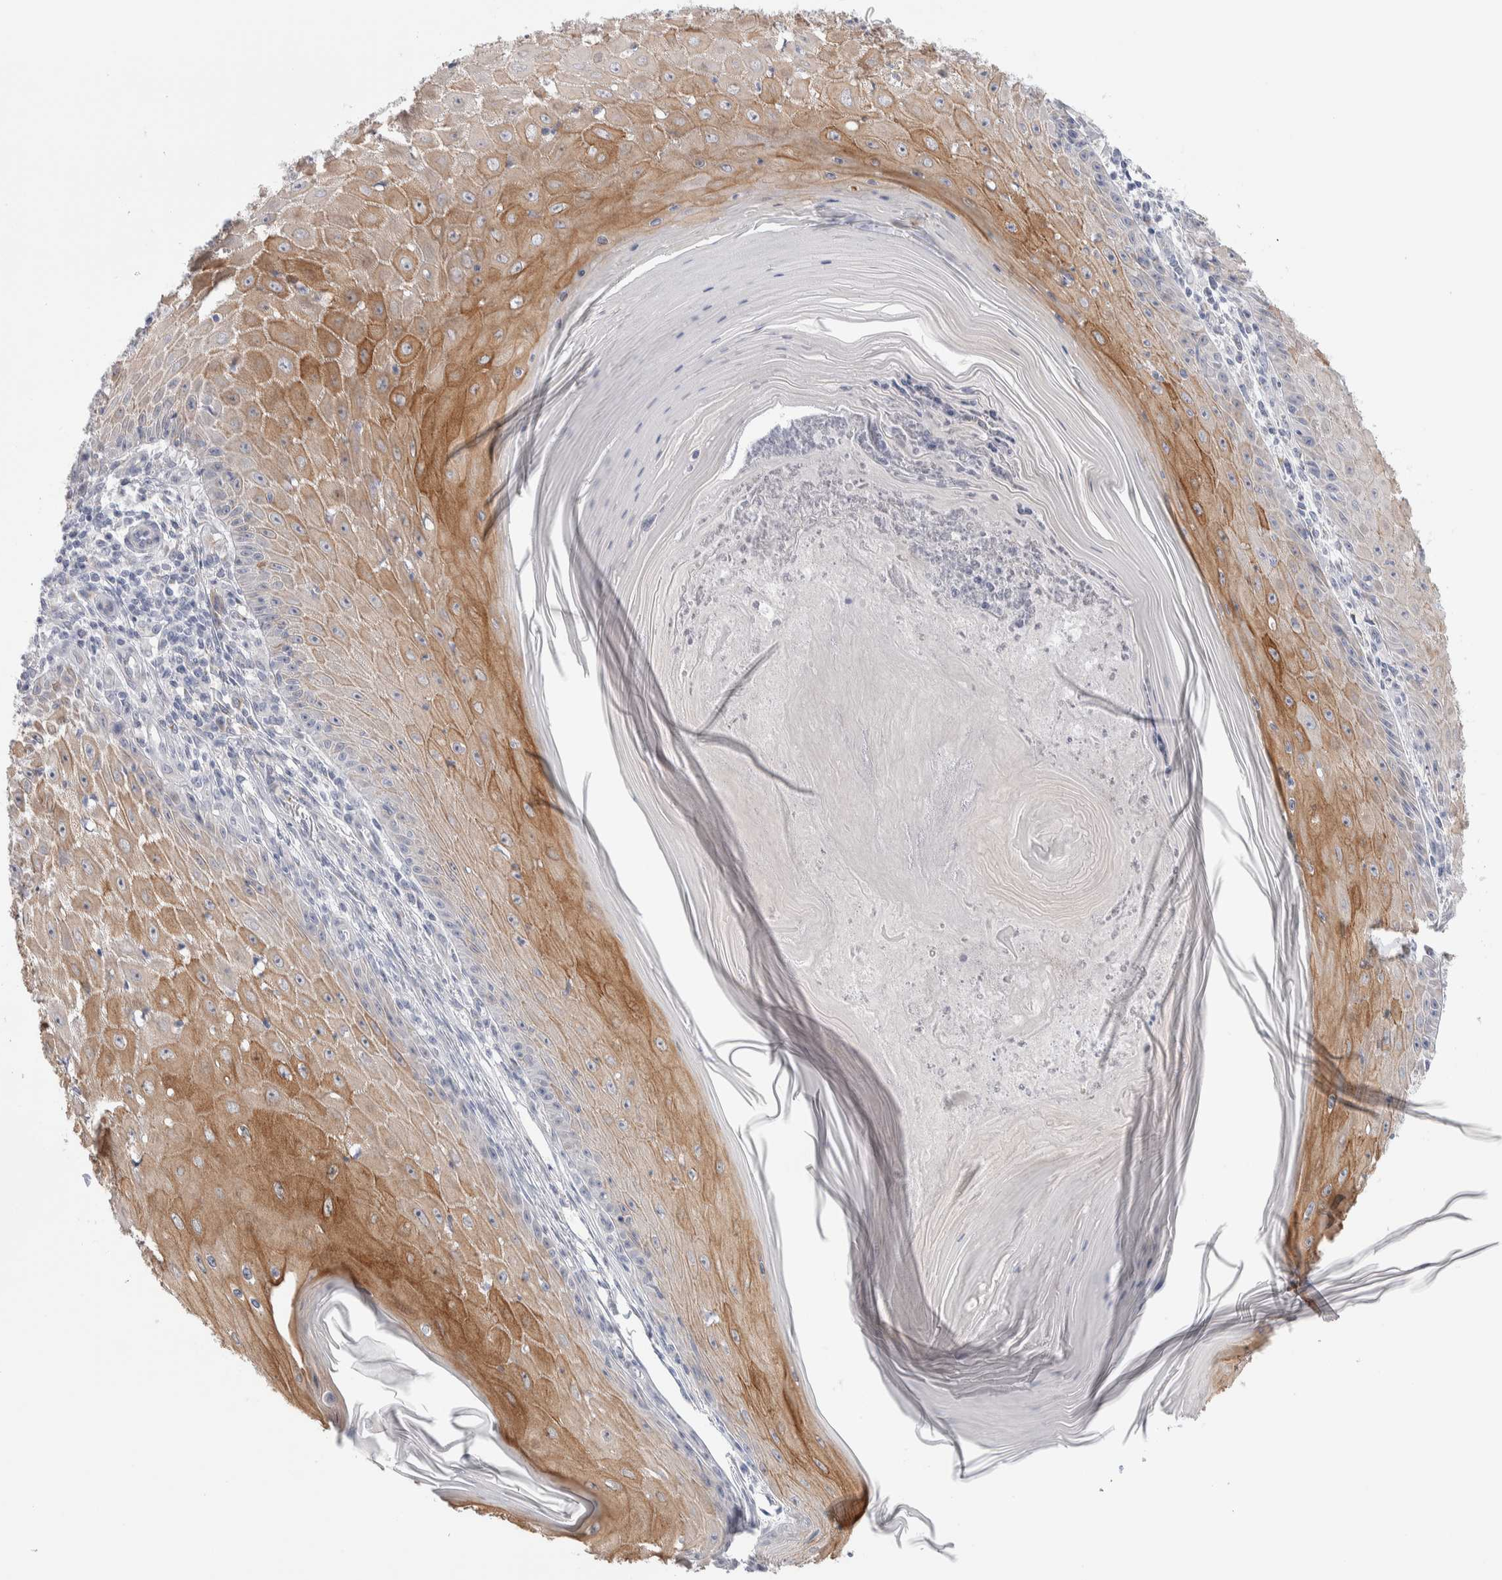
{"staining": {"intensity": "moderate", "quantity": ">75%", "location": "cytoplasmic/membranous"}, "tissue": "skin cancer", "cell_type": "Tumor cells", "image_type": "cancer", "snomed": [{"axis": "morphology", "description": "Squamous cell carcinoma, NOS"}, {"axis": "topography", "description": "Skin"}], "caption": "Skin cancer (squamous cell carcinoma) tissue displays moderate cytoplasmic/membranous expression in approximately >75% of tumor cells, visualized by immunohistochemistry. Immunohistochemistry stains the protein of interest in brown and the nuclei are stained blue.", "gene": "C1orf112", "patient": {"sex": "female", "age": 73}}